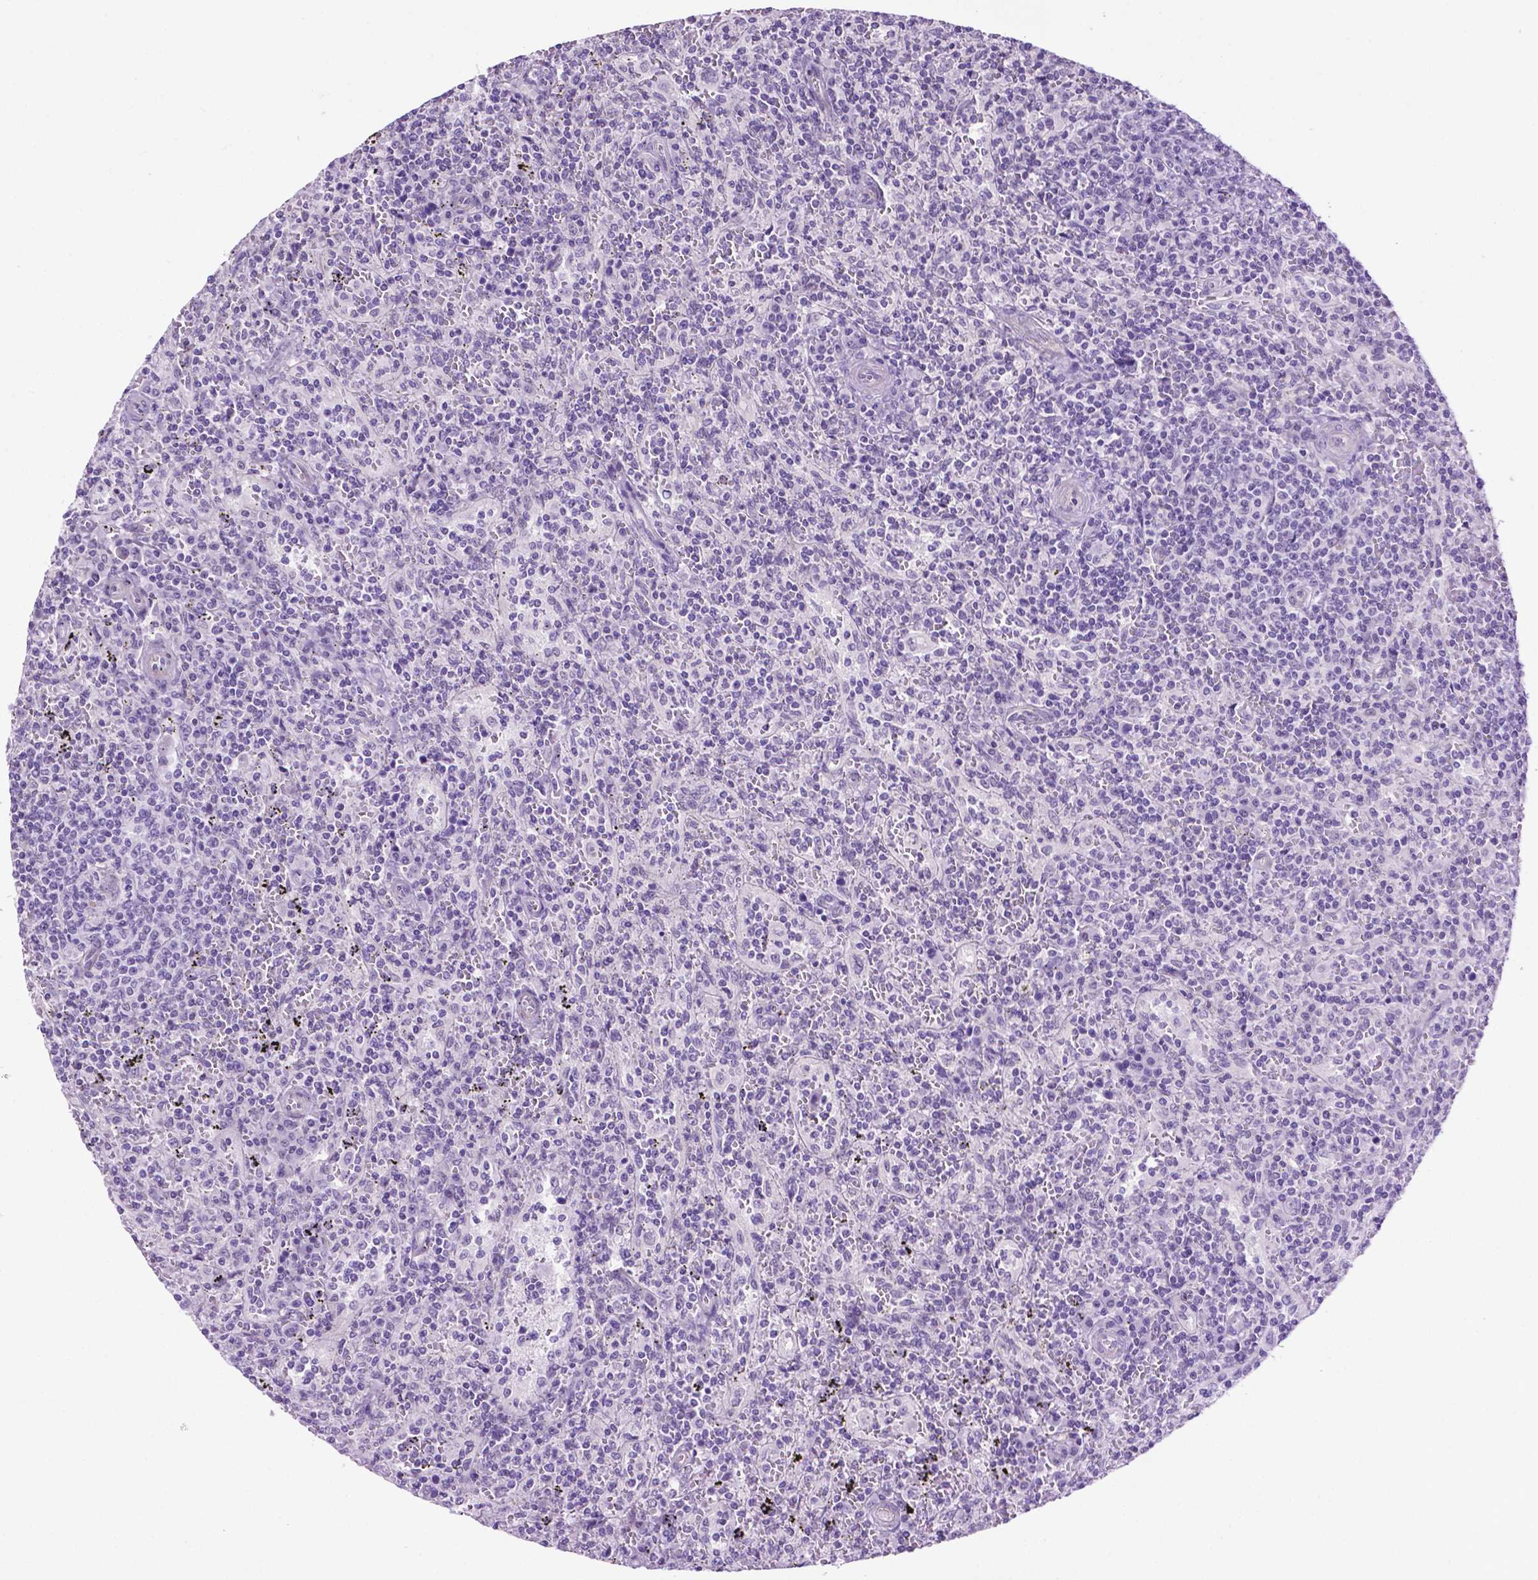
{"staining": {"intensity": "negative", "quantity": "none", "location": "none"}, "tissue": "lymphoma", "cell_type": "Tumor cells", "image_type": "cancer", "snomed": [{"axis": "morphology", "description": "Malignant lymphoma, non-Hodgkin's type, Low grade"}, {"axis": "topography", "description": "Spleen"}], "caption": "An immunohistochemistry image of malignant lymphoma, non-Hodgkin's type (low-grade) is shown. There is no staining in tumor cells of malignant lymphoma, non-Hodgkin's type (low-grade).", "gene": "TACSTD2", "patient": {"sex": "male", "age": 62}}